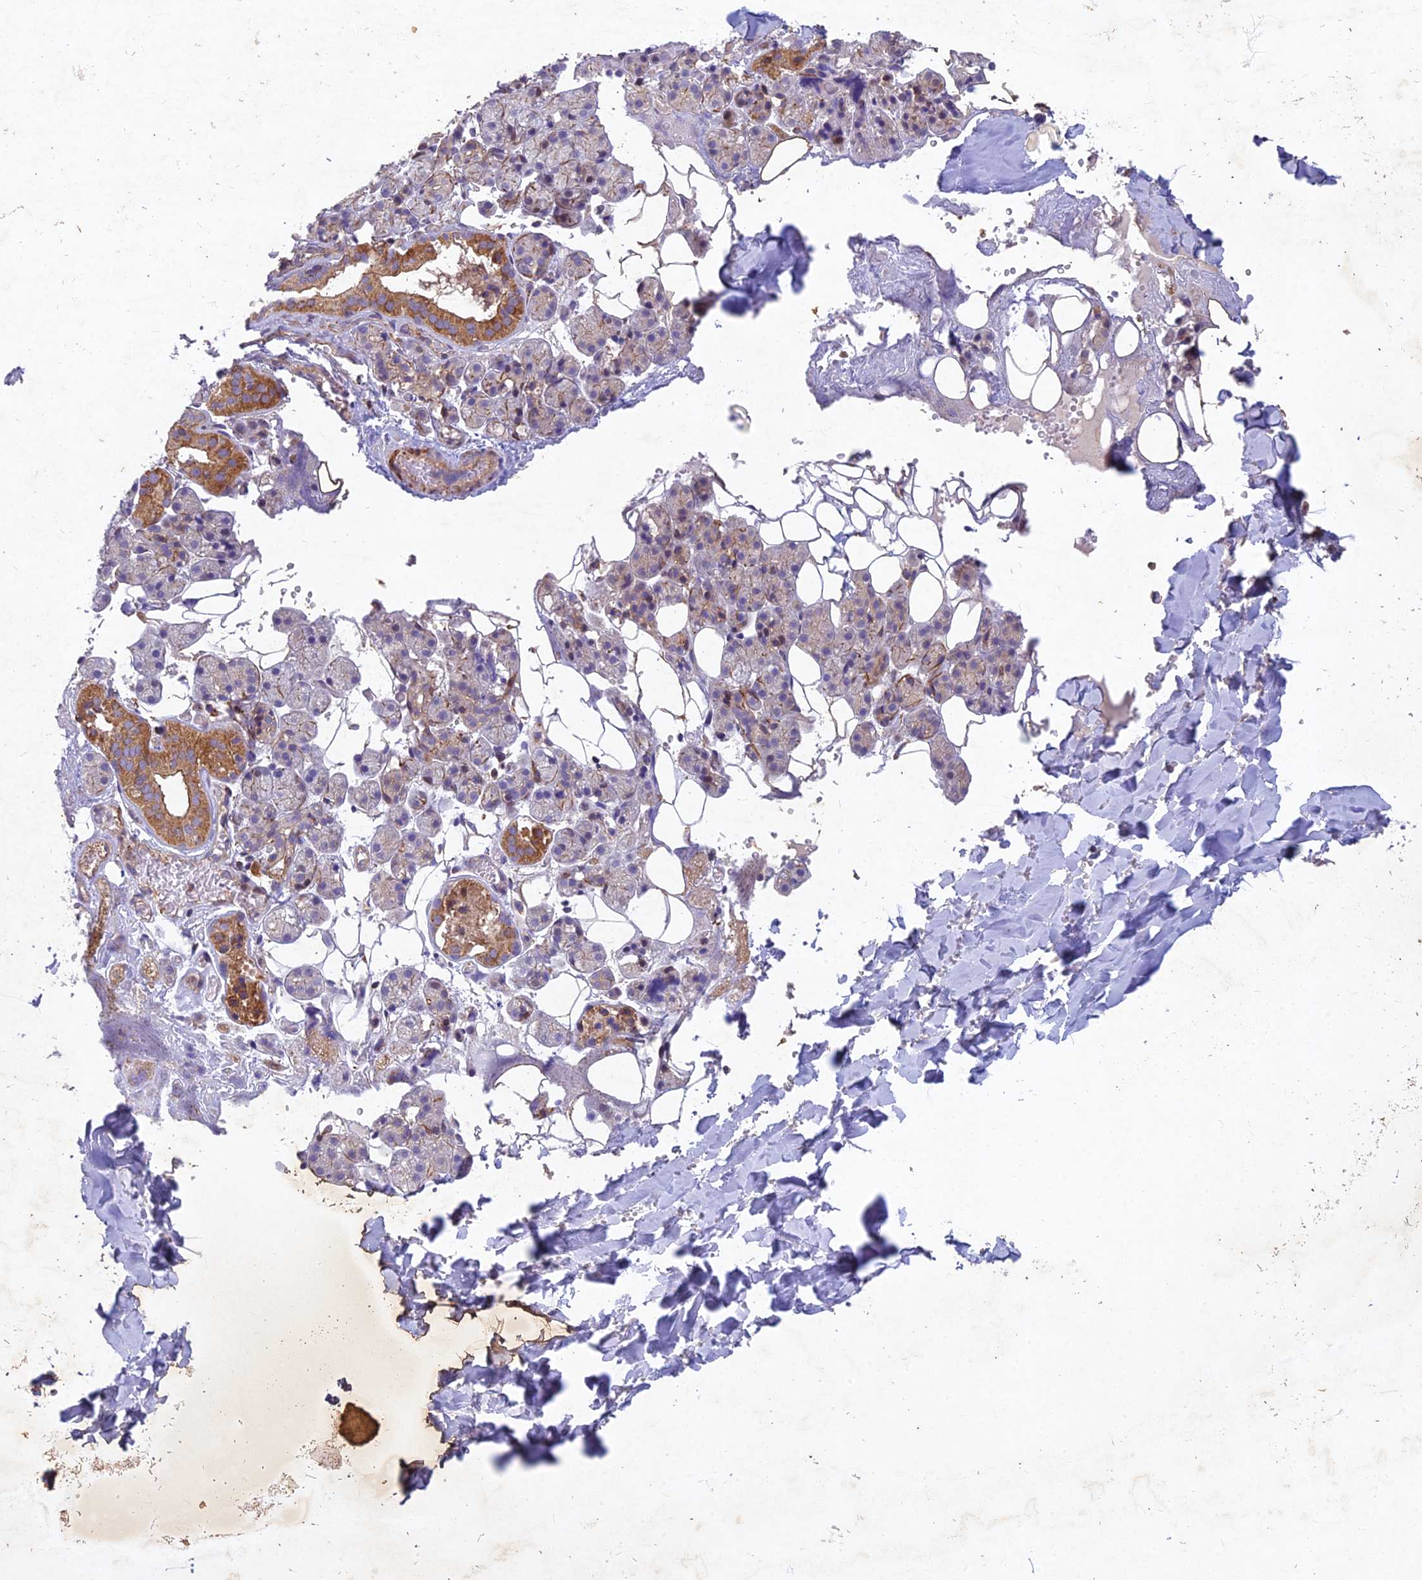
{"staining": {"intensity": "moderate", "quantity": "25%-75%", "location": "cytoplasmic/membranous,nuclear"}, "tissue": "salivary gland", "cell_type": "Glandular cells", "image_type": "normal", "snomed": [{"axis": "morphology", "description": "Normal tissue, NOS"}, {"axis": "topography", "description": "Salivary gland"}], "caption": "The immunohistochemical stain labels moderate cytoplasmic/membranous,nuclear positivity in glandular cells of normal salivary gland.", "gene": "RELCH", "patient": {"sex": "female", "age": 33}}